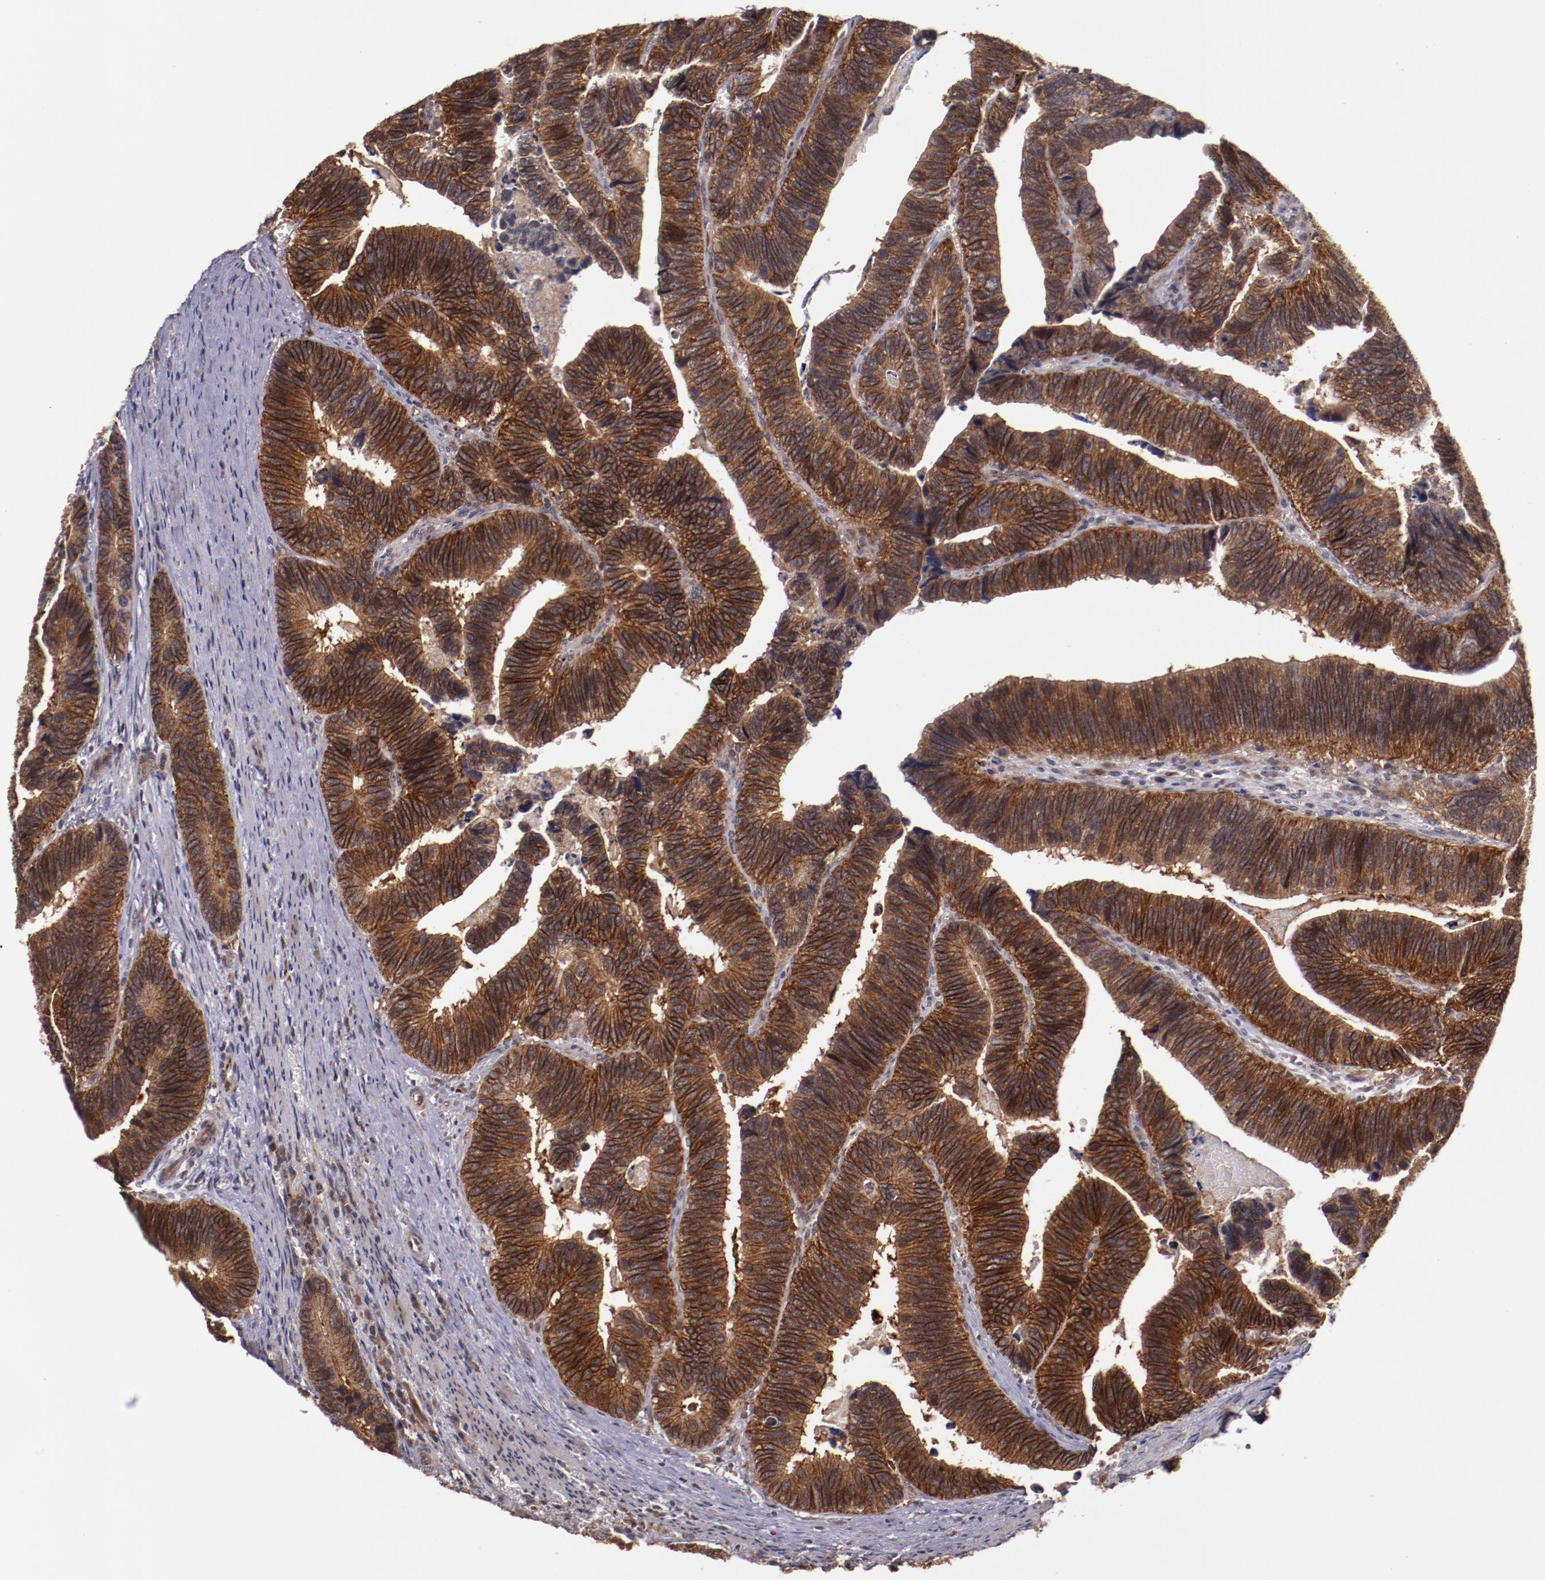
{"staining": {"intensity": "moderate", "quantity": ">75%", "location": "cytoplasmic/membranous"}, "tissue": "colorectal cancer", "cell_type": "Tumor cells", "image_type": "cancer", "snomed": [{"axis": "morphology", "description": "Adenocarcinoma, NOS"}, {"axis": "topography", "description": "Colon"}], "caption": "Protein staining of colorectal adenocarcinoma tissue exhibits moderate cytoplasmic/membranous positivity in about >75% of tumor cells. The staining is performed using DAB (3,3'-diaminobenzidine) brown chromogen to label protein expression. The nuclei are counter-stained blue using hematoxylin.", "gene": "FTSJ1", "patient": {"sex": "male", "age": 72}}